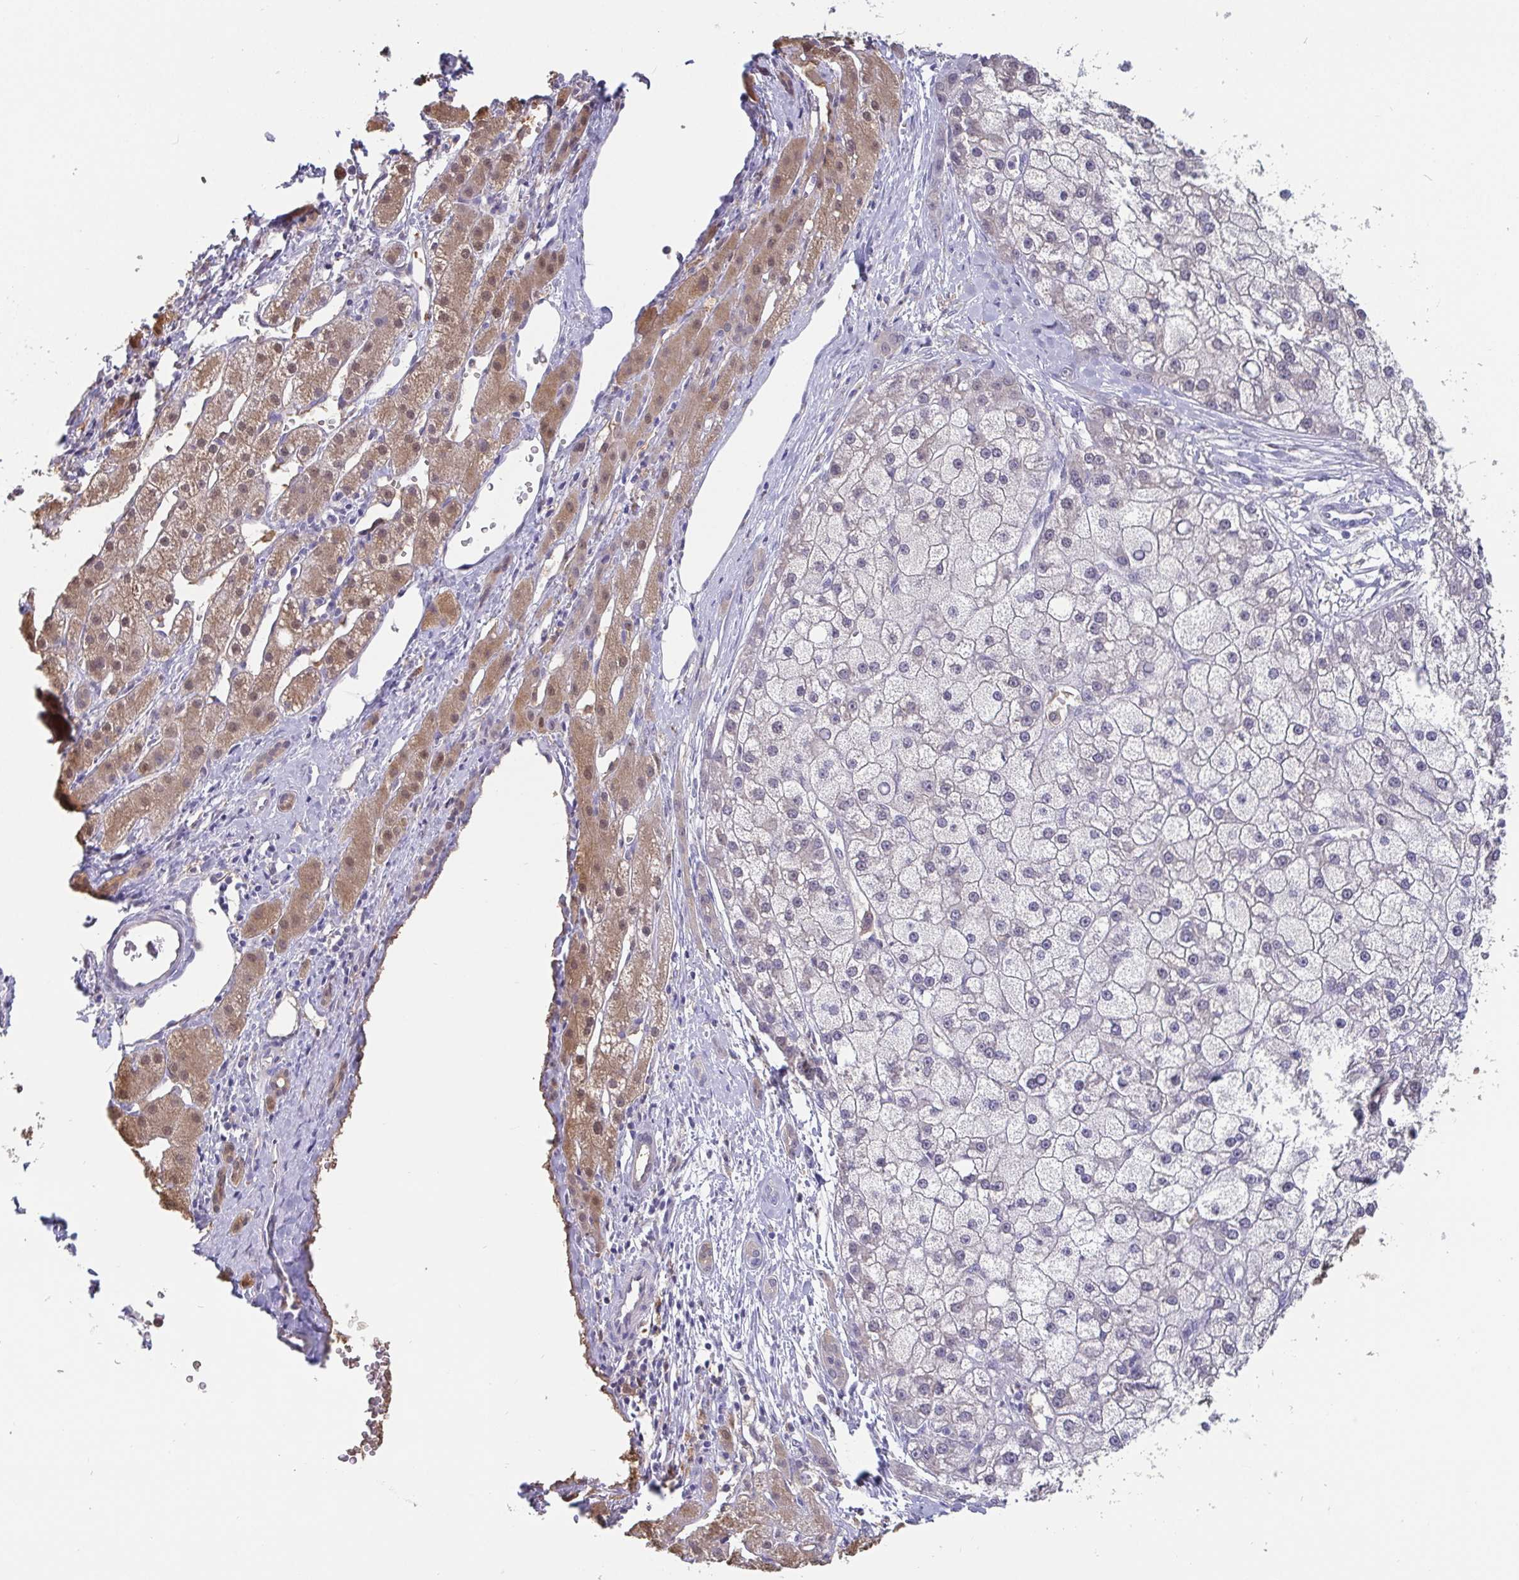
{"staining": {"intensity": "negative", "quantity": "none", "location": "none"}, "tissue": "liver cancer", "cell_type": "Tumor cells", "image_type": "cancer", "snomed": [{"axis": "morphology", "description": "Carcinoma, Hepatocellular, NOS"}, {"axis": "topography", "description": "Liver"}], "caption": "High power microscopy image of an IHC micrograph of liver cancer (hepatocellular carcinoma), revealing no significant expression in tumor cells.", "gene": "IDH1", "patient": {"sex": "male", "age": 67}}